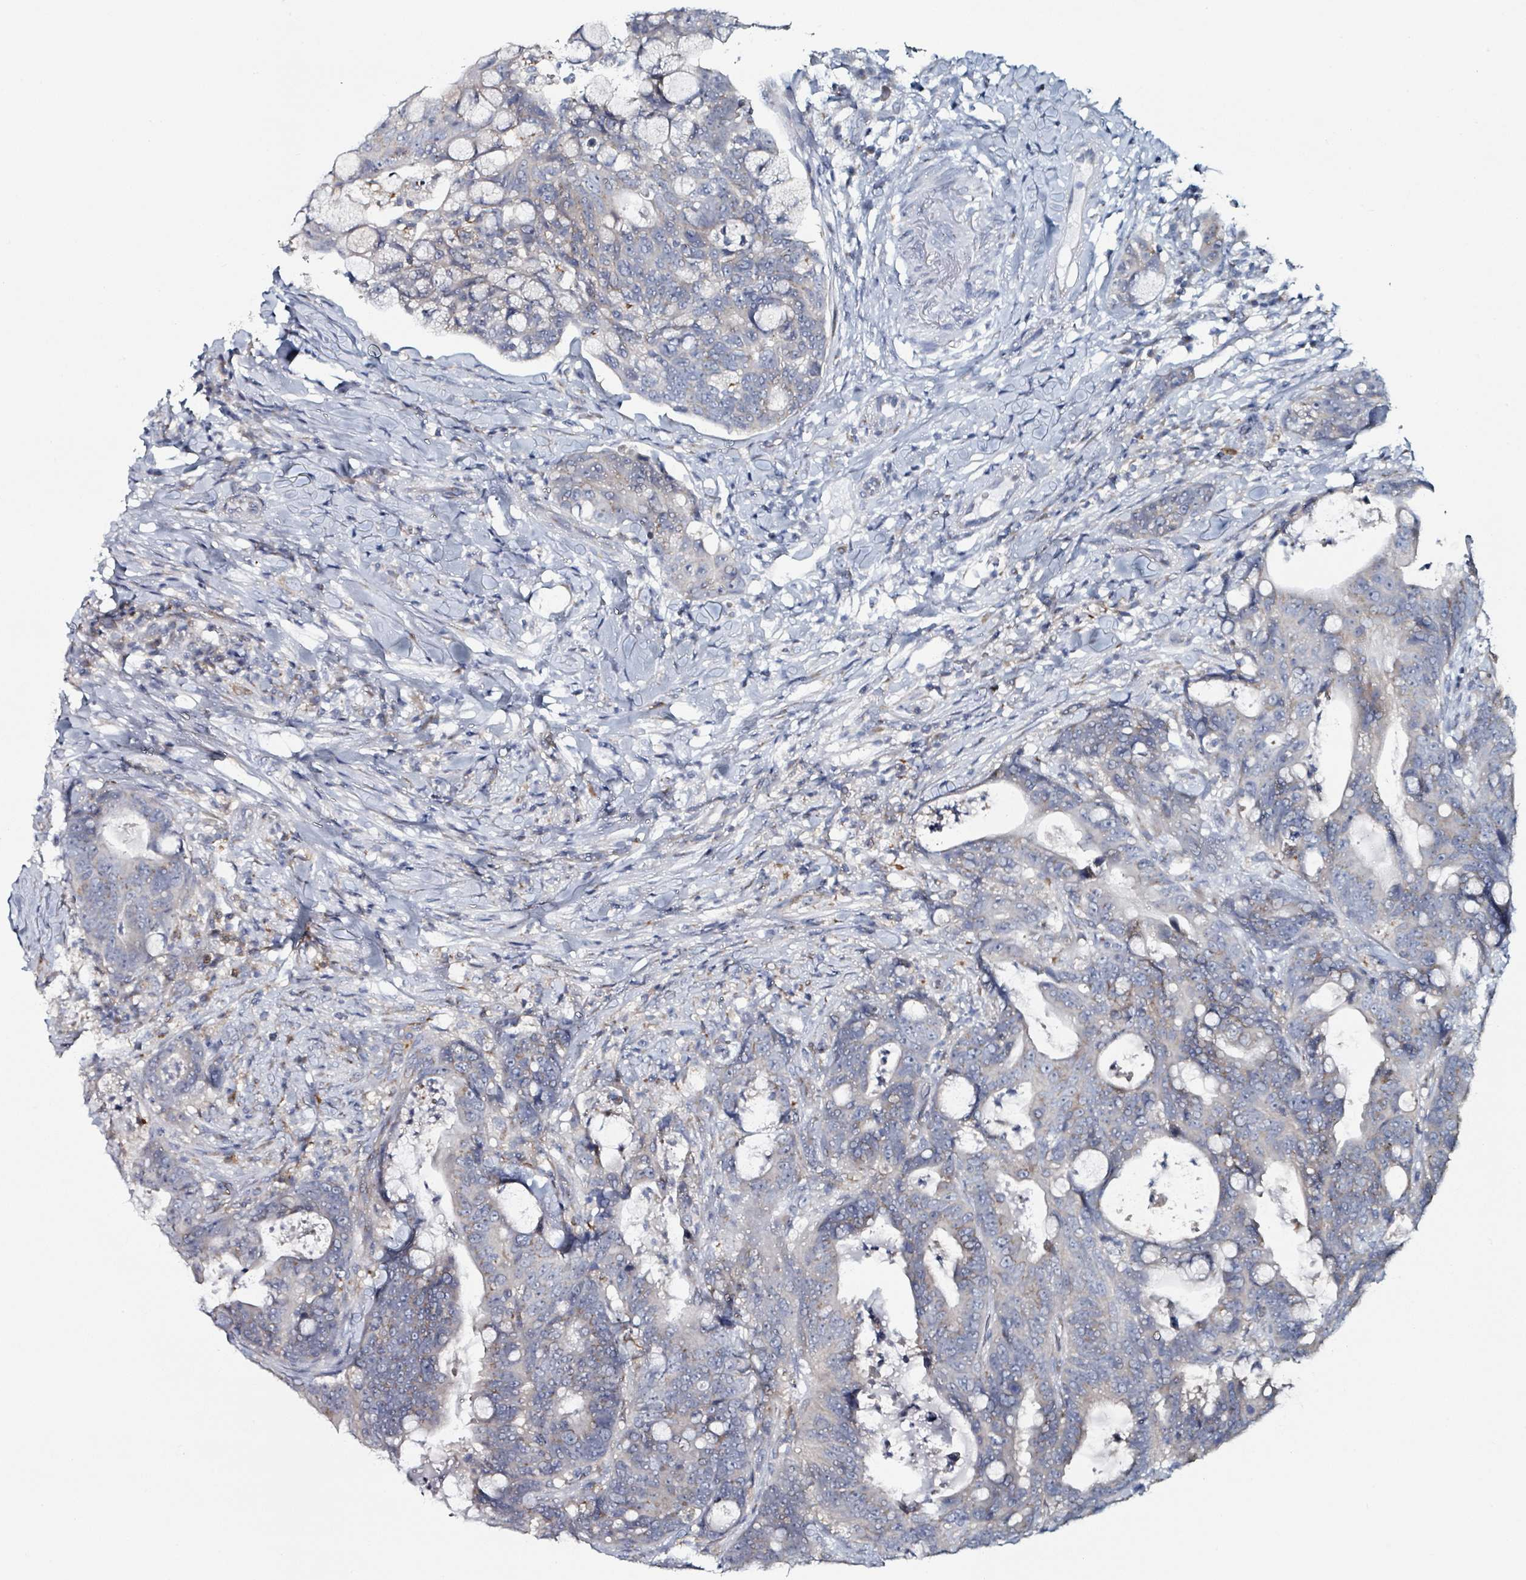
{"staining": {"intensity": "negative", "quantity": "none", "location": "none"}, "tissue": "colorectal cancer", "cell_type": "Tumor cells", "image_type": "cancer", "snomed": [{"axis": "morphology", "description": "Adenocarcinoma, NOS"}, {"axis": "topography", "description": "Colon"}], "caption": "Immunohistochemistry (IHC) of human adenocarcinoma (colorectal) shows no staining in tumor cells.", "gene": "B3GAT3", "patient": {"sex": "female", "age": 82}}